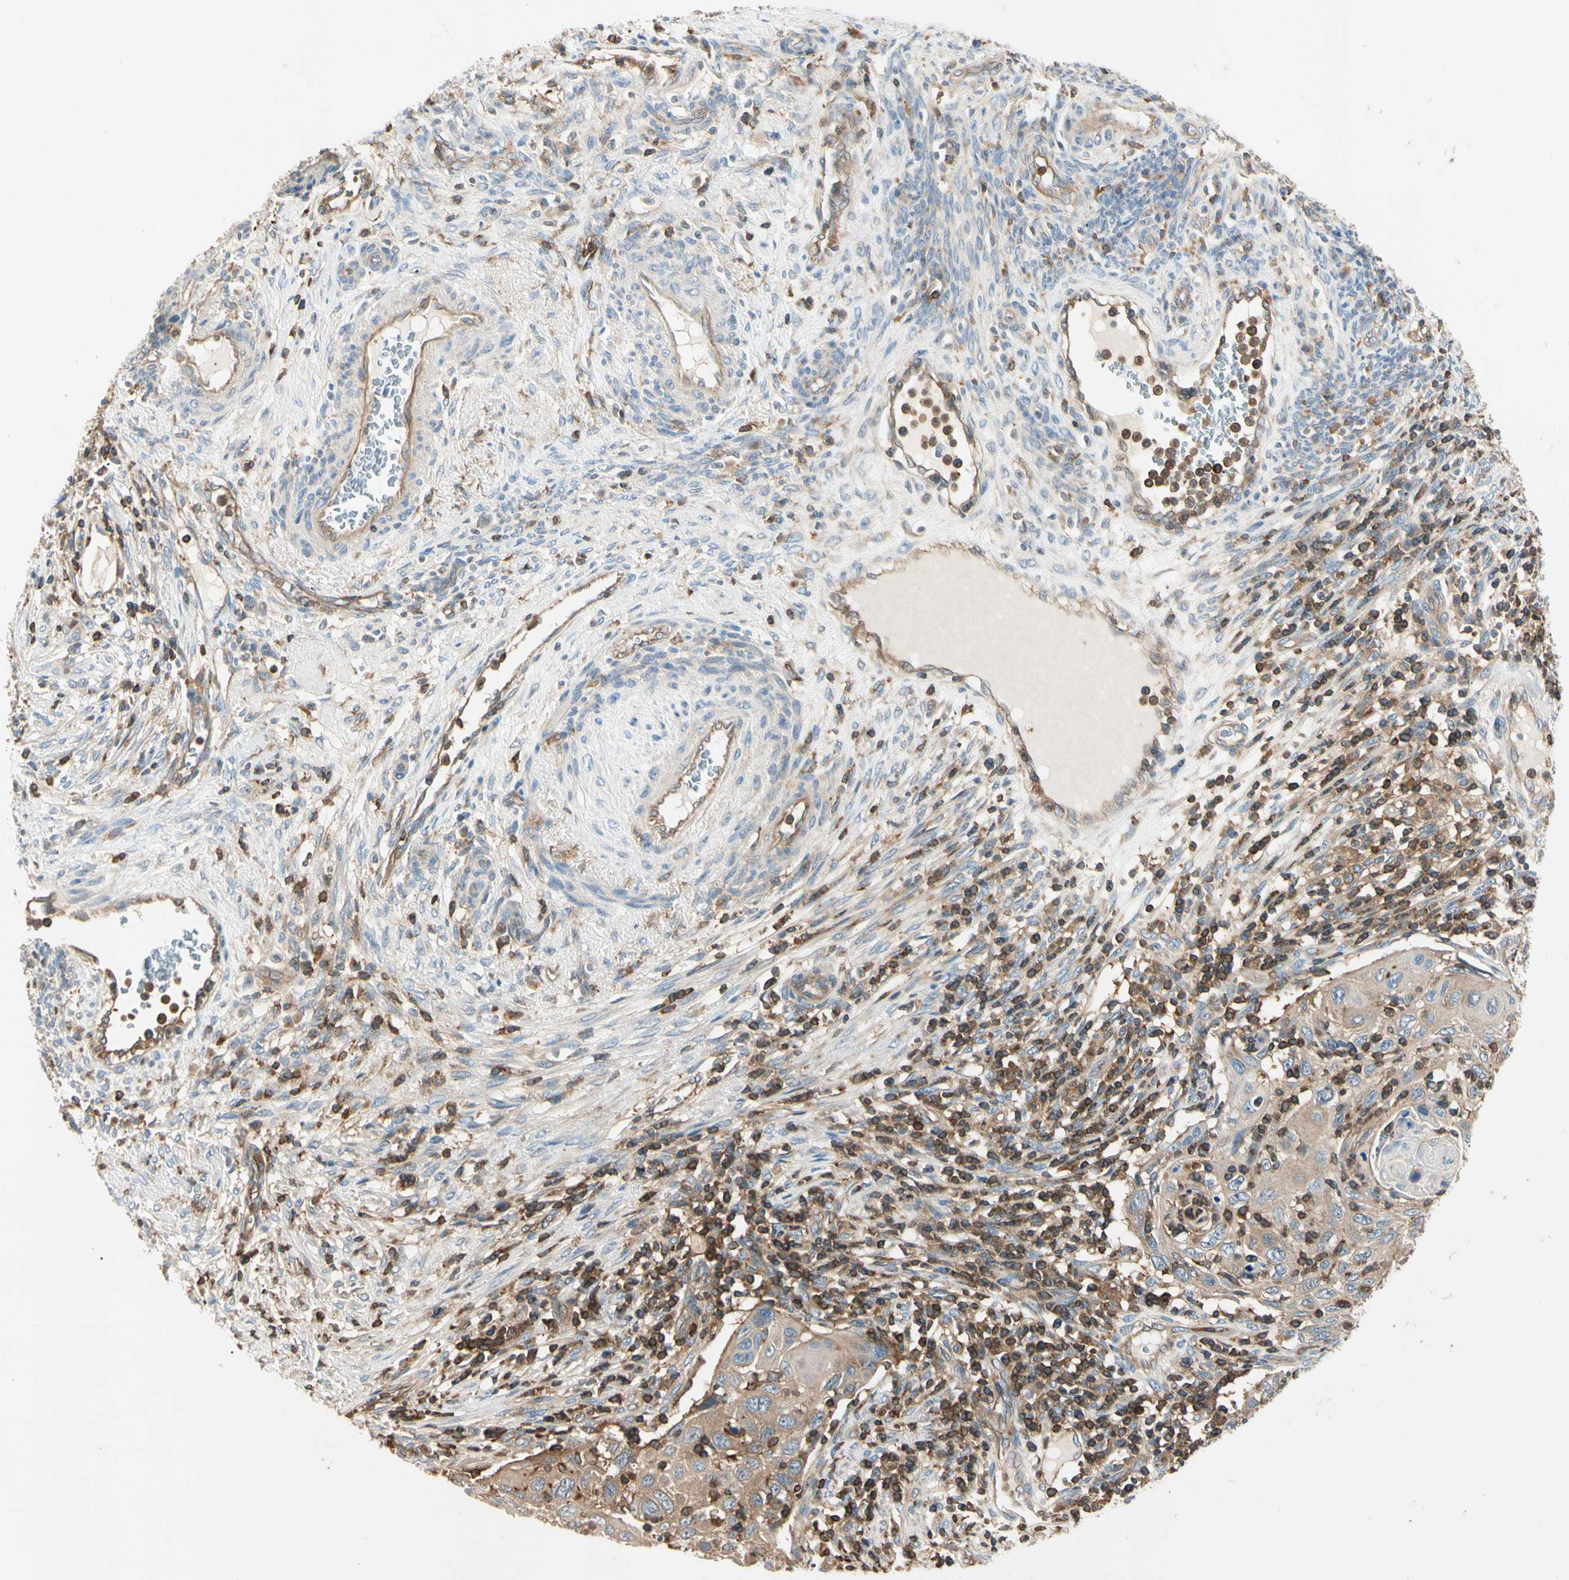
{"staining": {"intensity": "weak", "quantity": ">75%", "location": "cytoplasmic/membranous"}, "tissue": "cervical cancer", "cell_type": "Tumor cells", "image_type": "cancer", "snomed": [{"axis": "morphology", "description": "Squamous cell carcinoma, NOS"}, {"axis": "topography", "description": "Cervix"}], "caption": "The micrograph reveals a brown stain indicating the presence of a protein in the cytoplasmic/membranous of tumor cells in cervical cancer. (DAB IHC with brightfield microscopy, high magnification).", "gene": "CAPZA2", "patient": {"sex": "female", "age": 70}}